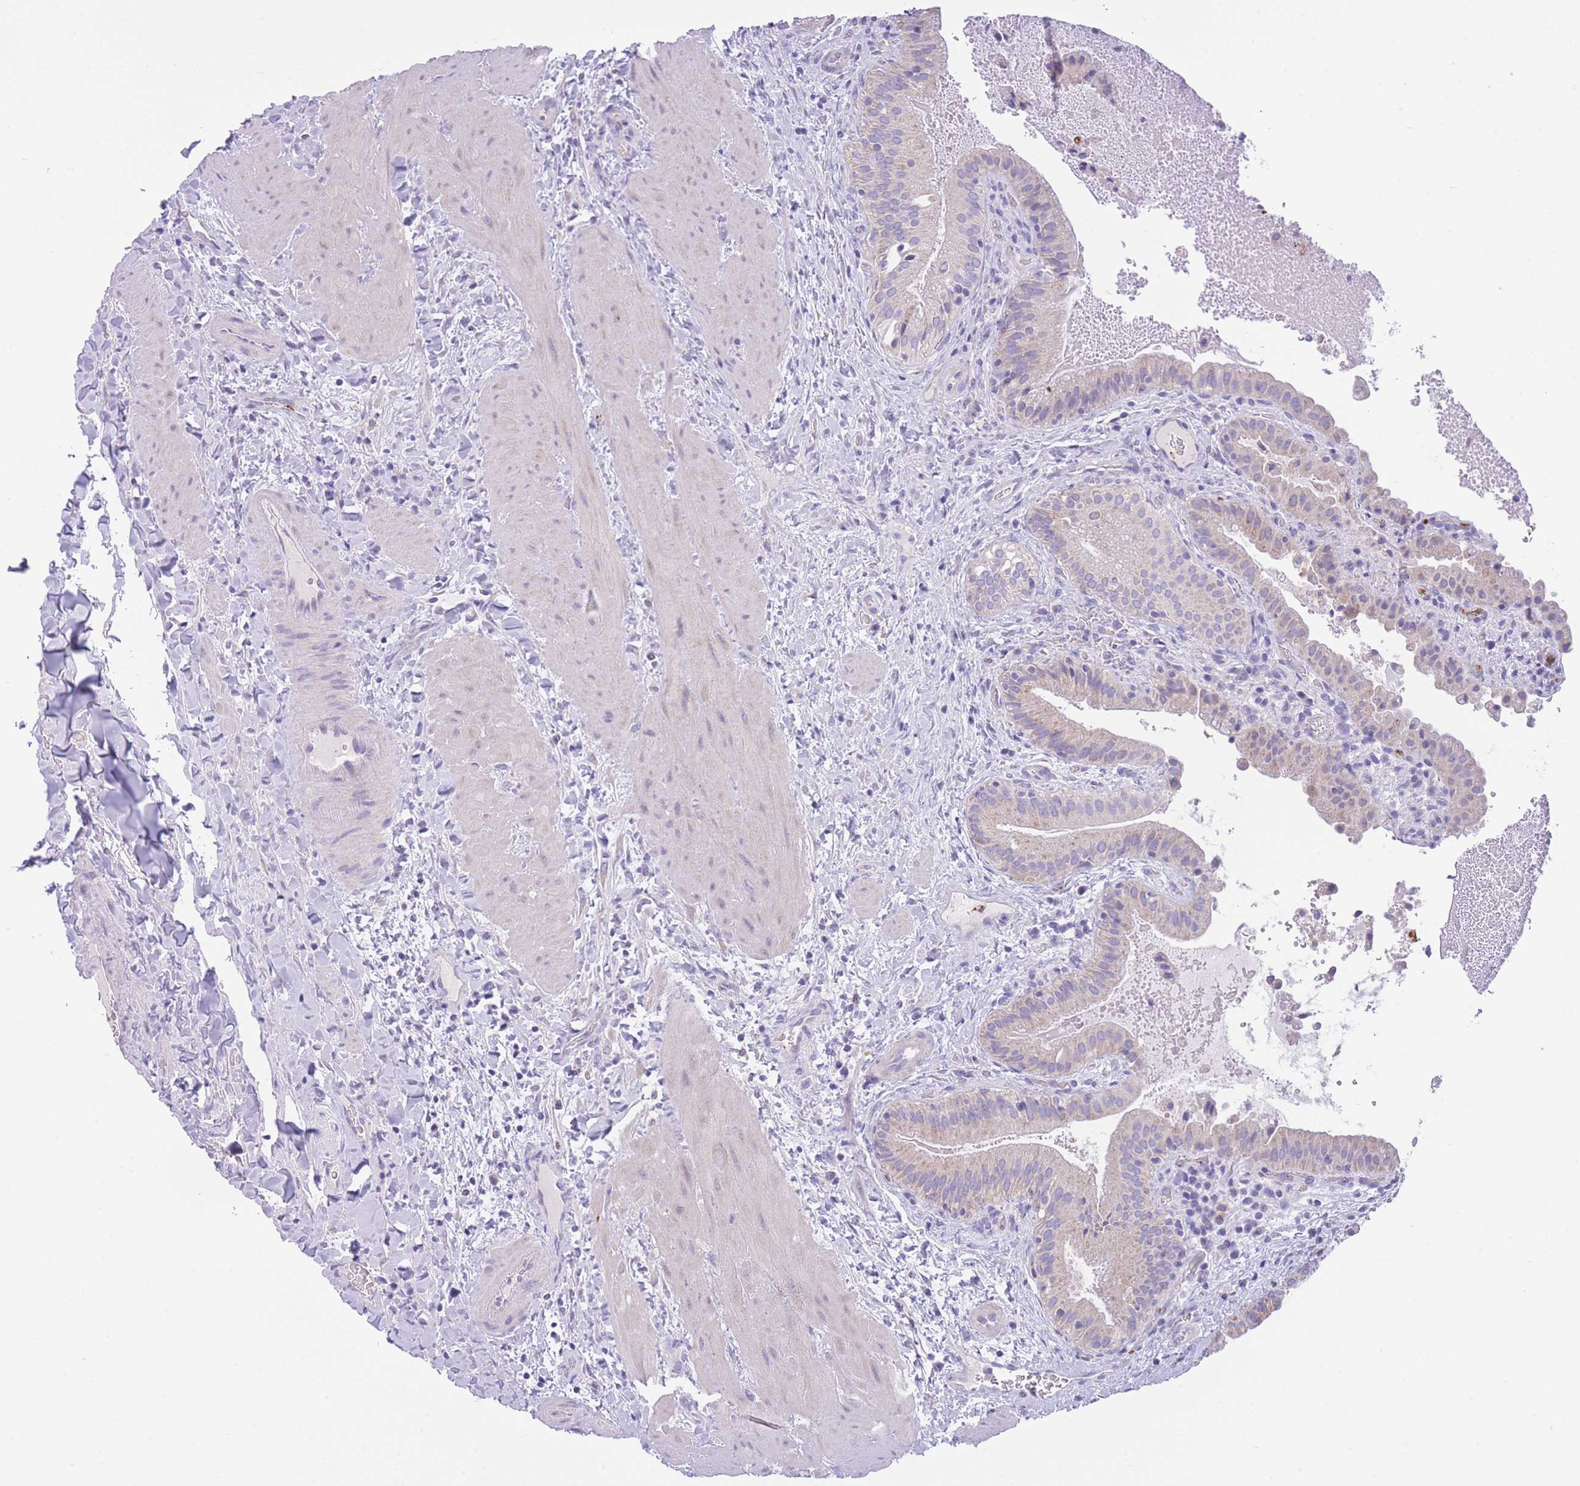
{"staining": {"intensity": "negative", "quantity": "none", "location": "none"}, "tissue": "gallbladder", "cell_type": "Glandular cells", "image_type": "normal", "snomed": [{"axis": "morphology", "description": "Normal tissue, NOS"}, {"axis": "topography", "description": "Gallbladder"}], "caption": "Immunohistochemistry image of benign gallbladder stained for a protein (brown), which displays no staining in glandular cells.", "gene": "CENPM", "patient": {"sex": "male", "age": 24}}